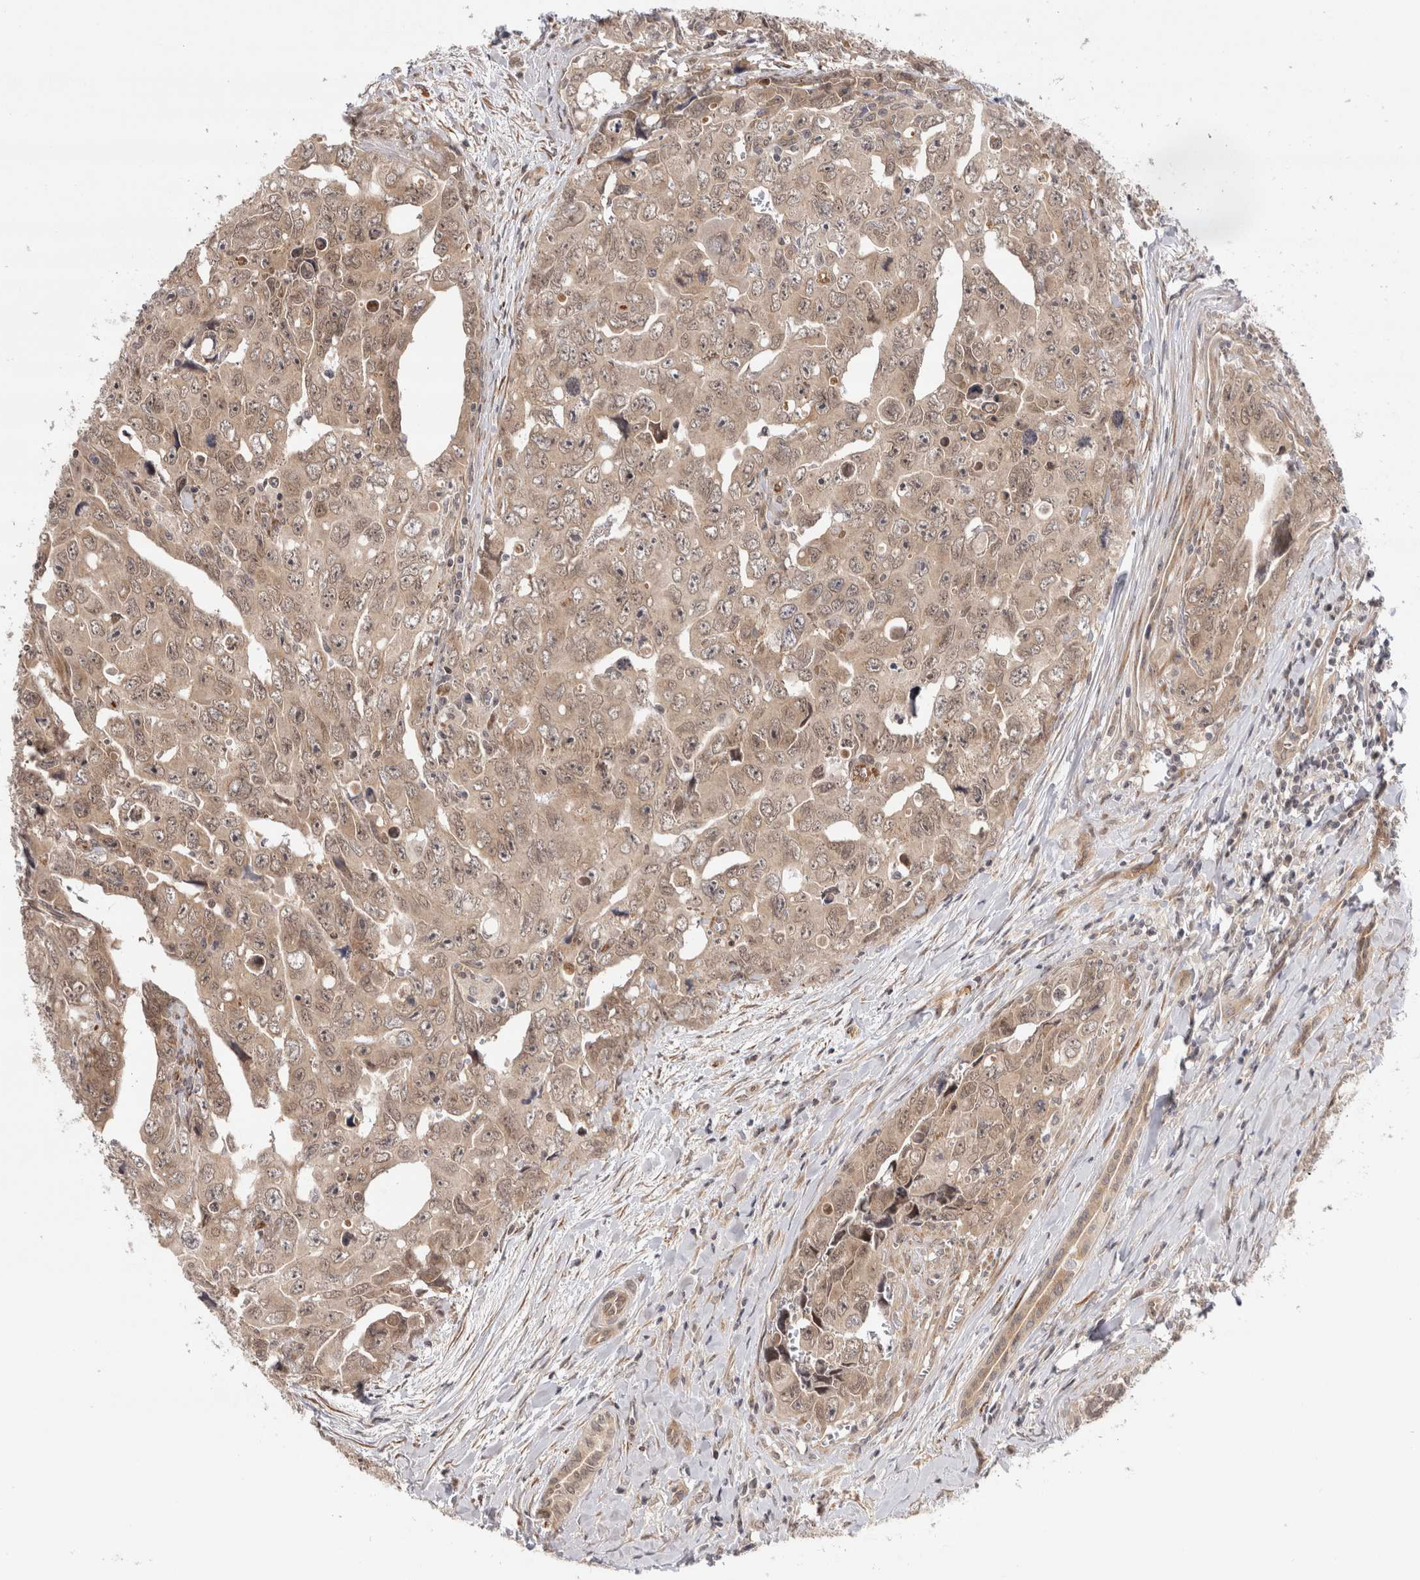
{"staining": {"intensity": "weak", "quantity": ">75%", "location": "cytoplasmic/membranous,nuclear"}, "tissue": "testis cancer", "cell_type": "Tumor cells", "image_type": "cancer", "snomed": [{"axis": "morphology", "description": "Carcinoma, Embryonal, NOS"}, {"axis": "topography", "description": "Testis"}], "caption": "This photomicrograph shows IHC staining of testis cancer, with low weak cytoplasmic/membranous and nuclear expression in about >75% of tumor cells.", "gene": "ZNF318", "patient": {"sex": "male", "age": 28}}